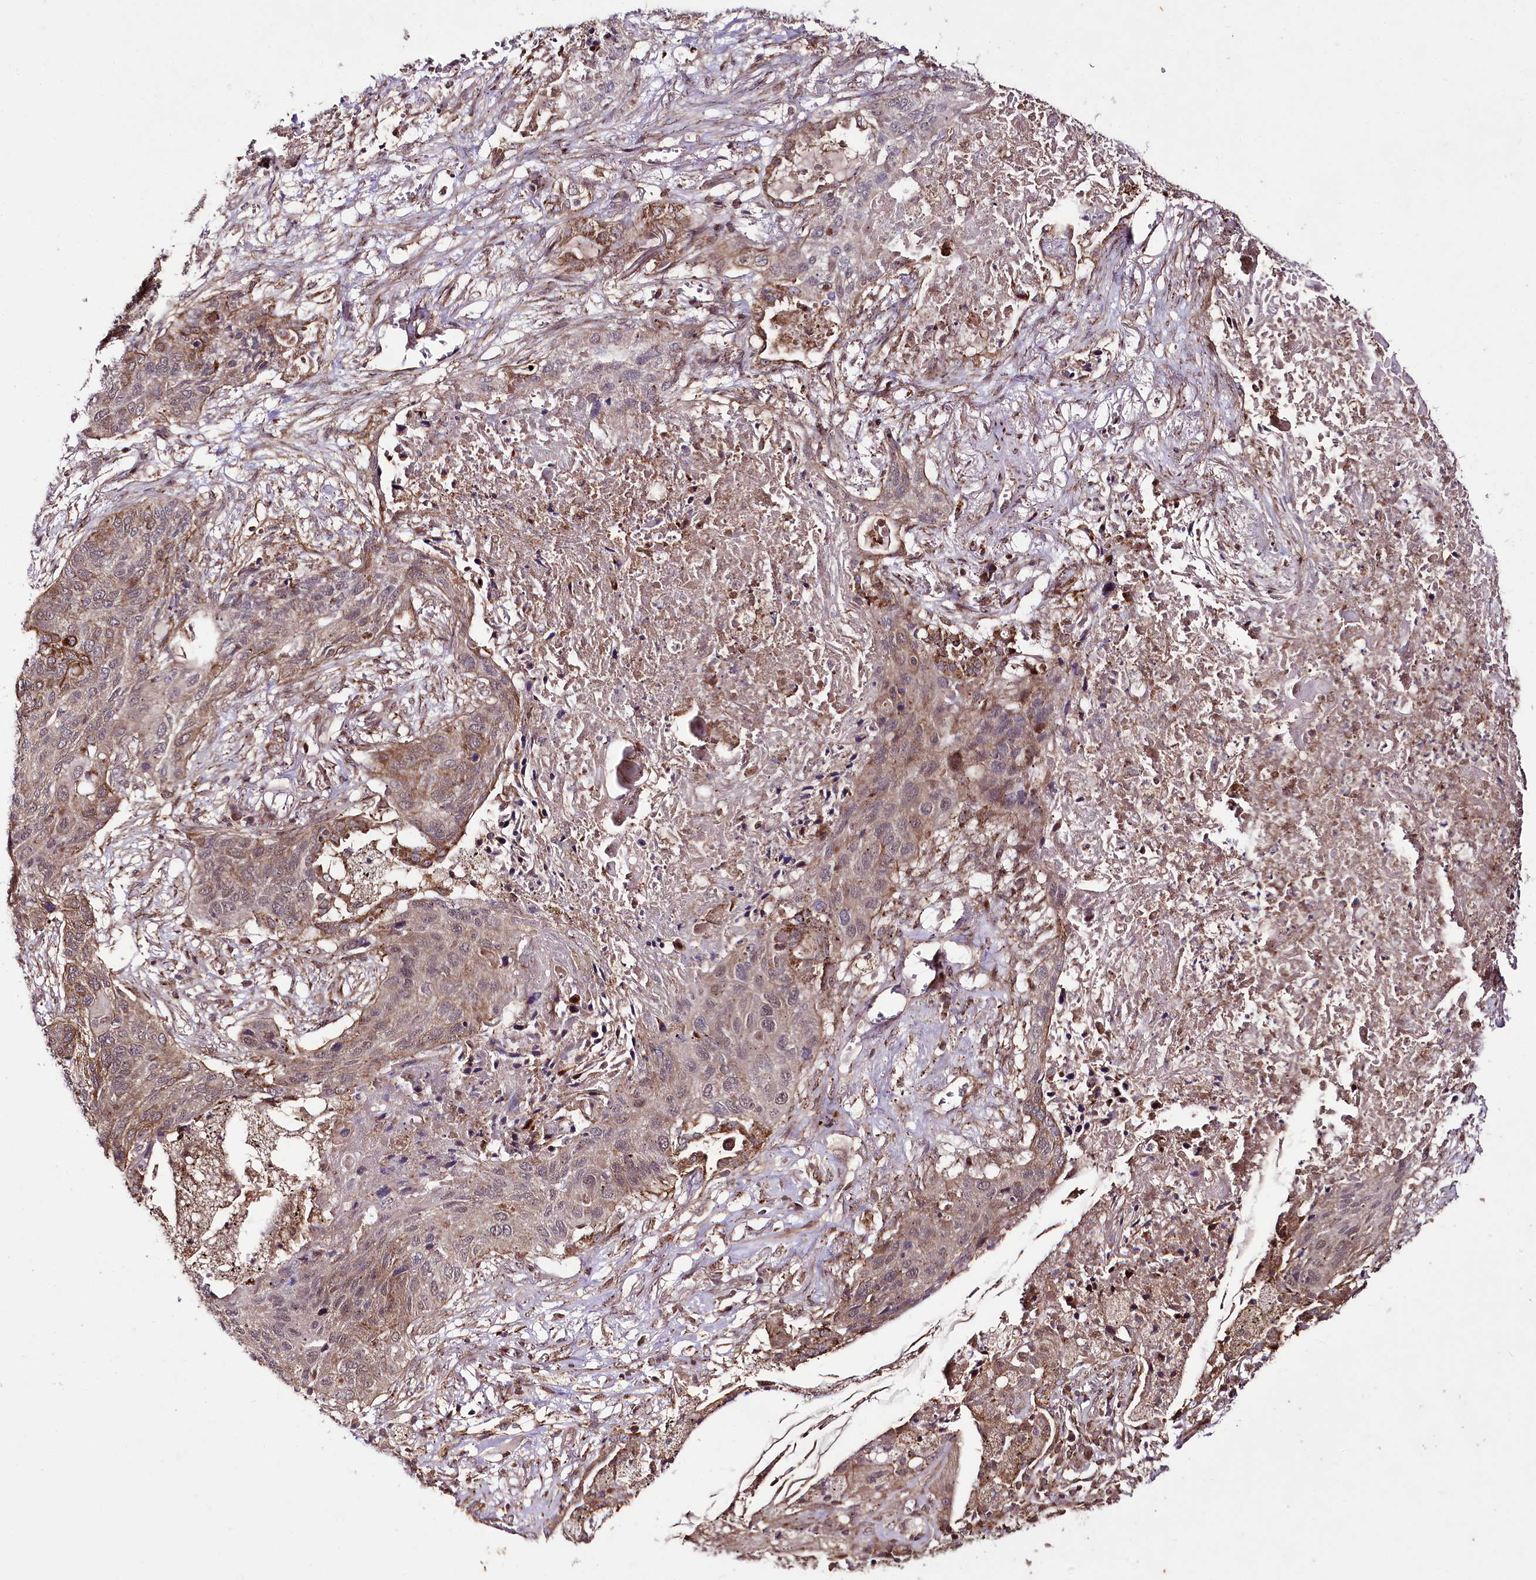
{"staining": {"intensity": "moderate", "quantity": "<25%", "location": "cytoplasmic/membranous"}, "tissue": "lung cancer", "cell_type": "Tumor cells", "image_type": "cancer", "snomed": [{"axis": "morphology", "description": "Squamous cell carcinoma, NOS"}, {"axis": "topography", "description": "Lung"}], "caption": "This is an image of IHC staining of lung squamous cell carcinoma, which shows moderate positivity in the cytoplasmic/membranous of tumor cells.", "gene": "PHLDB1", "patient": {"sex": "female", "age": 63}}